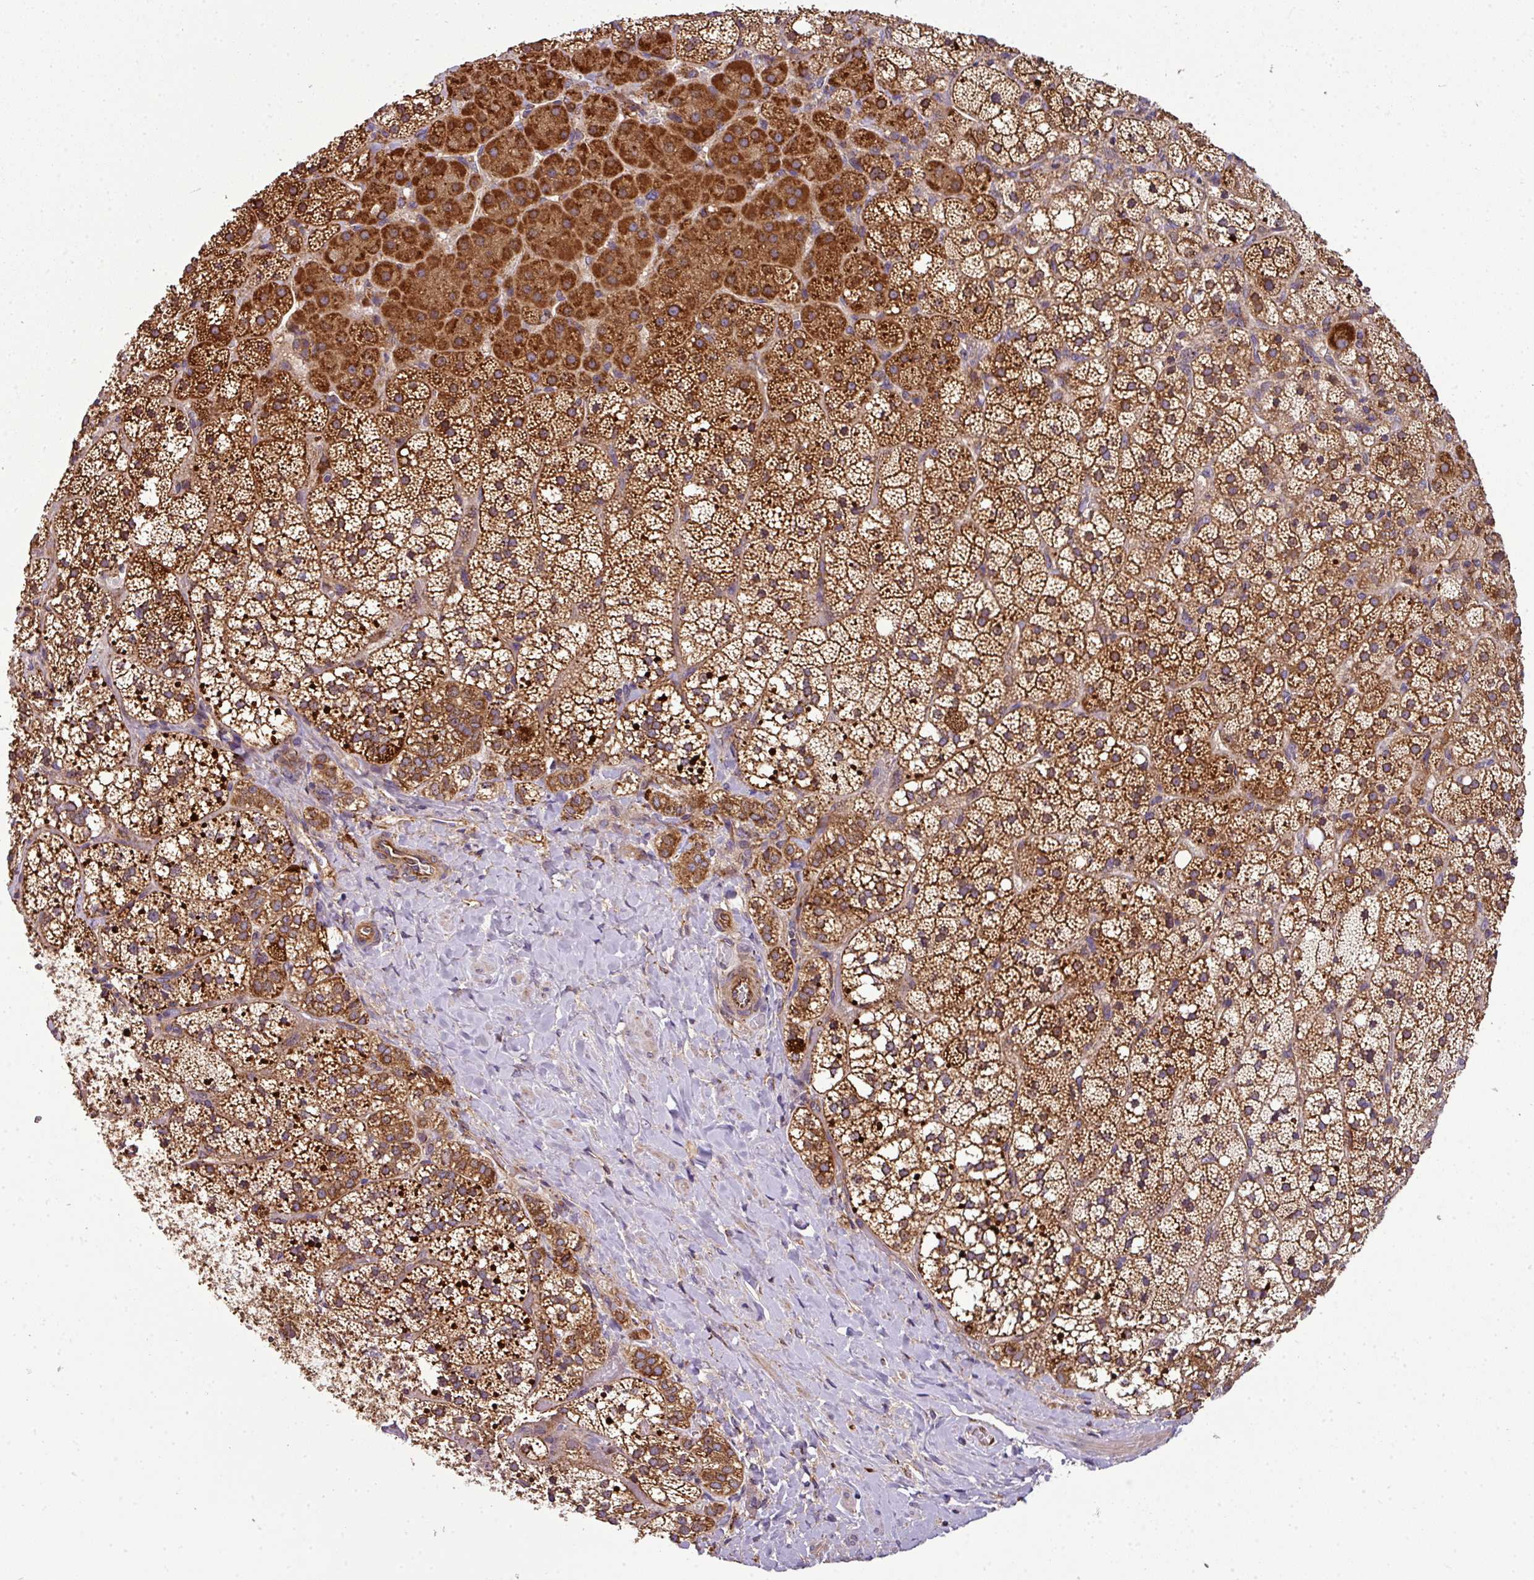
{"staining": {"intensity": "strong", "quantity": ">75%", "location": "cytoplasmic/membranous"}, "tissue": "adrenal gland", "cell_type": "Glandular cells", "image_type": "normal", "snomed": [{"axis": "morphology", "description": "Normal tissue, NOS"}, {"axis": "topography", "description": "Adrenal gland"}], "caption": "Immunohistochemistry (IHC) (DAB (3,3'-diaminobenzidine)) staining of unremarkable adrenal gland demonstrates strong cytoplasmic/membranous protein staining in about >75% of glandular cells. (DAB (3,3'-diaminobenzidine) IHC, brown staining for protein, blue staining for nuclei).", "gene": "PRELID3B", "patient": {"sex": "male", "age": 53}}